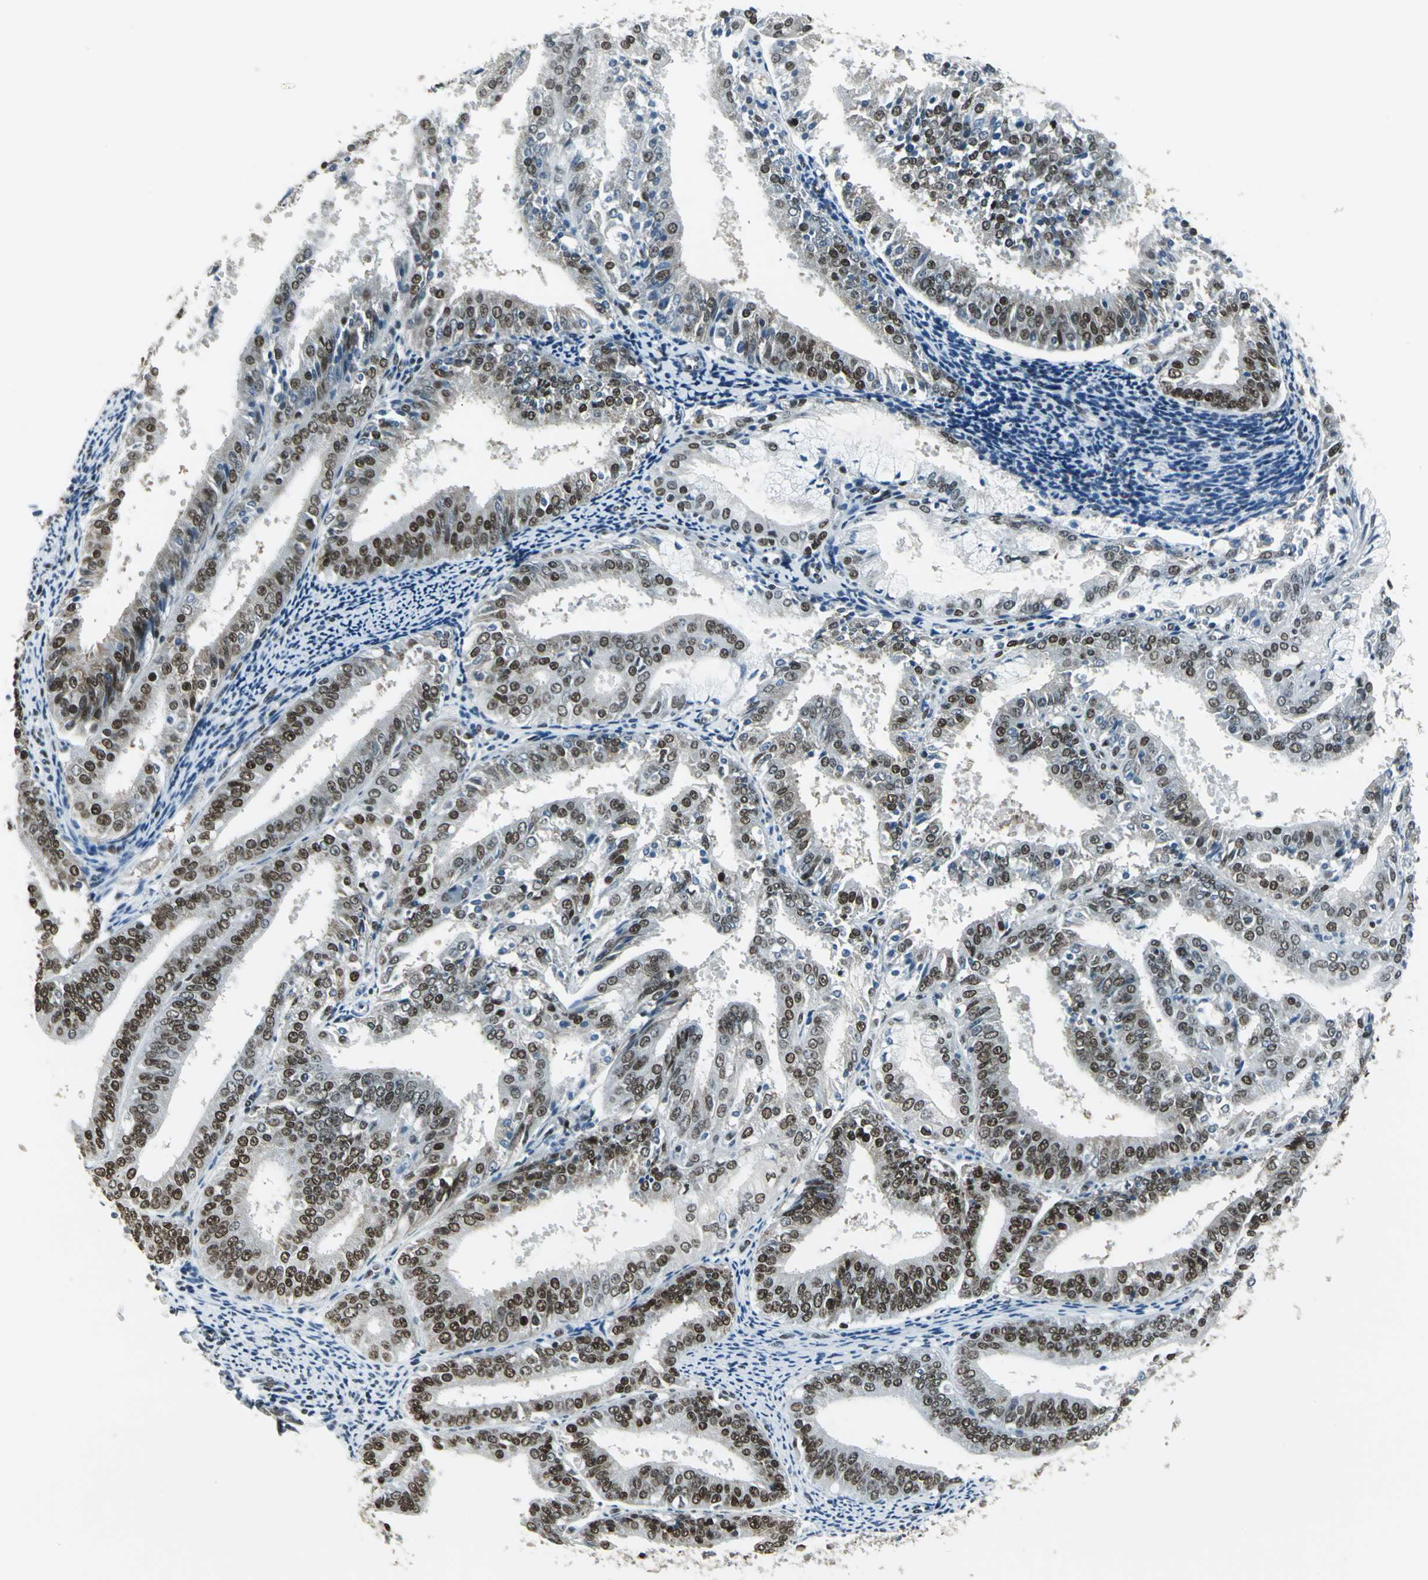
{"staining": {"intensity": "strong", "quantity": "25%-75%", "location": "nuclear"}, "tissue": "endometrial cancer", "cell_type": "Tumor cells", "image_type": "cancer", "snomed": [{"axis": "morphology", "description": "Adenocarcinoma, NOS"}, {"axis": "topography", "description": "Endometrium"}], "caption": "This histopathology image reveals endometrial cancer stained with immunohistochemistry (IHC) to label a protein in brown. The nuclear of tumor cells show strong positivity for the protein. Nuclei are counter-stained blue.", "gene": "ADNP", "patient": {"sex": "female", "age": 63}}